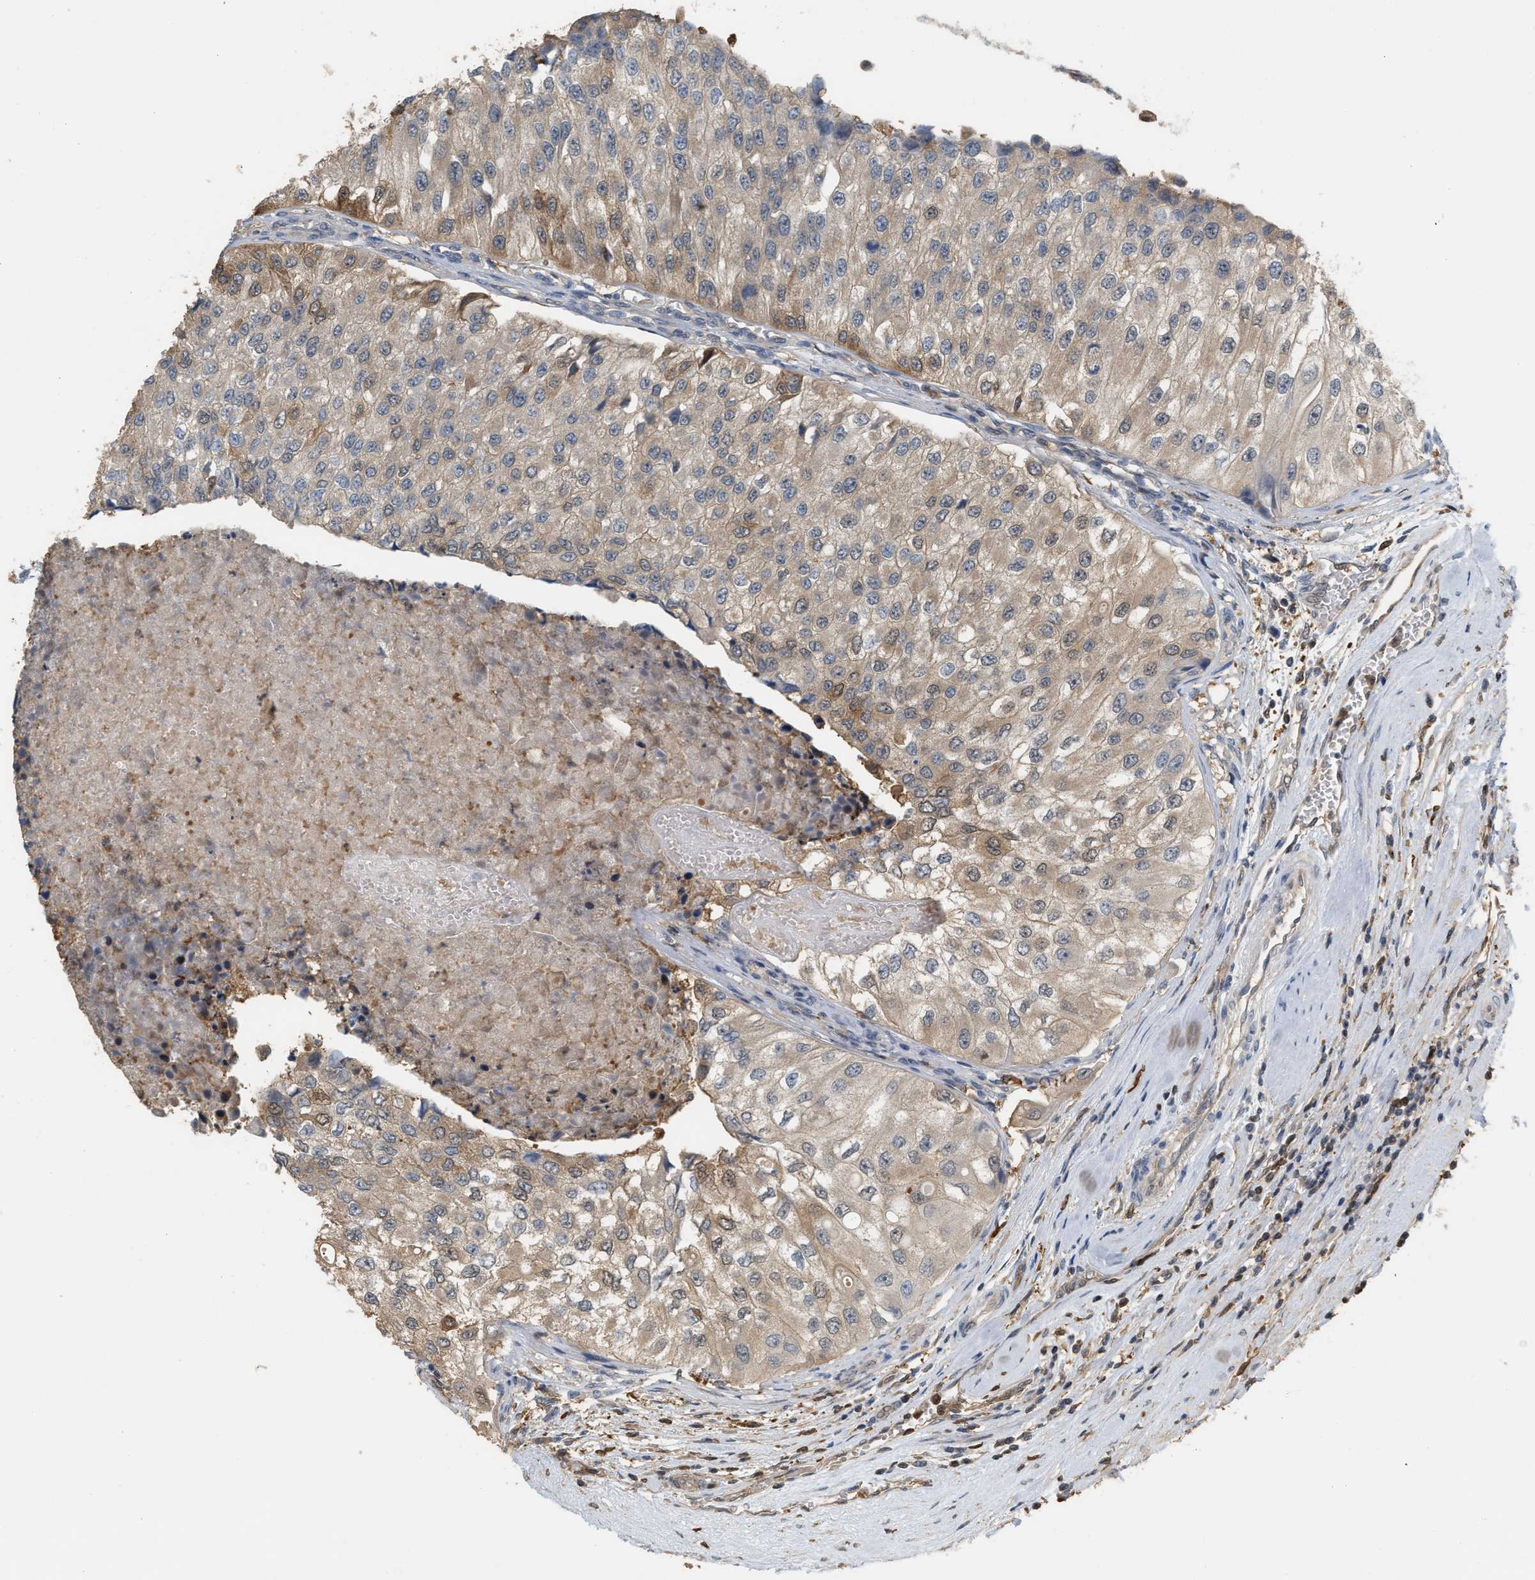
{"staining": {"intensity": "weak", "quantity": ">75%", "location": "cytoplasmic/membranous"}, "tissue": "urothelial cancer", "cell_type": "Tumor cells", "image_type": "cancer", "snomed": [{"axis": "morphology", "description": "Urothelial carcinoma, High grade"}, {"axis": "topography", "description": "Kidney"}, {"axis": "topography", "description": "Urinary bladder"}], "caption": "Human urothelial carcinoma (high-grade) stained with a brown dye exhibits weak cytoplasmic/membranous positive staining in approximately >75% of tumor cells.", "gene": "MTPN", "patient": {"sex": "male", "age": 77}}